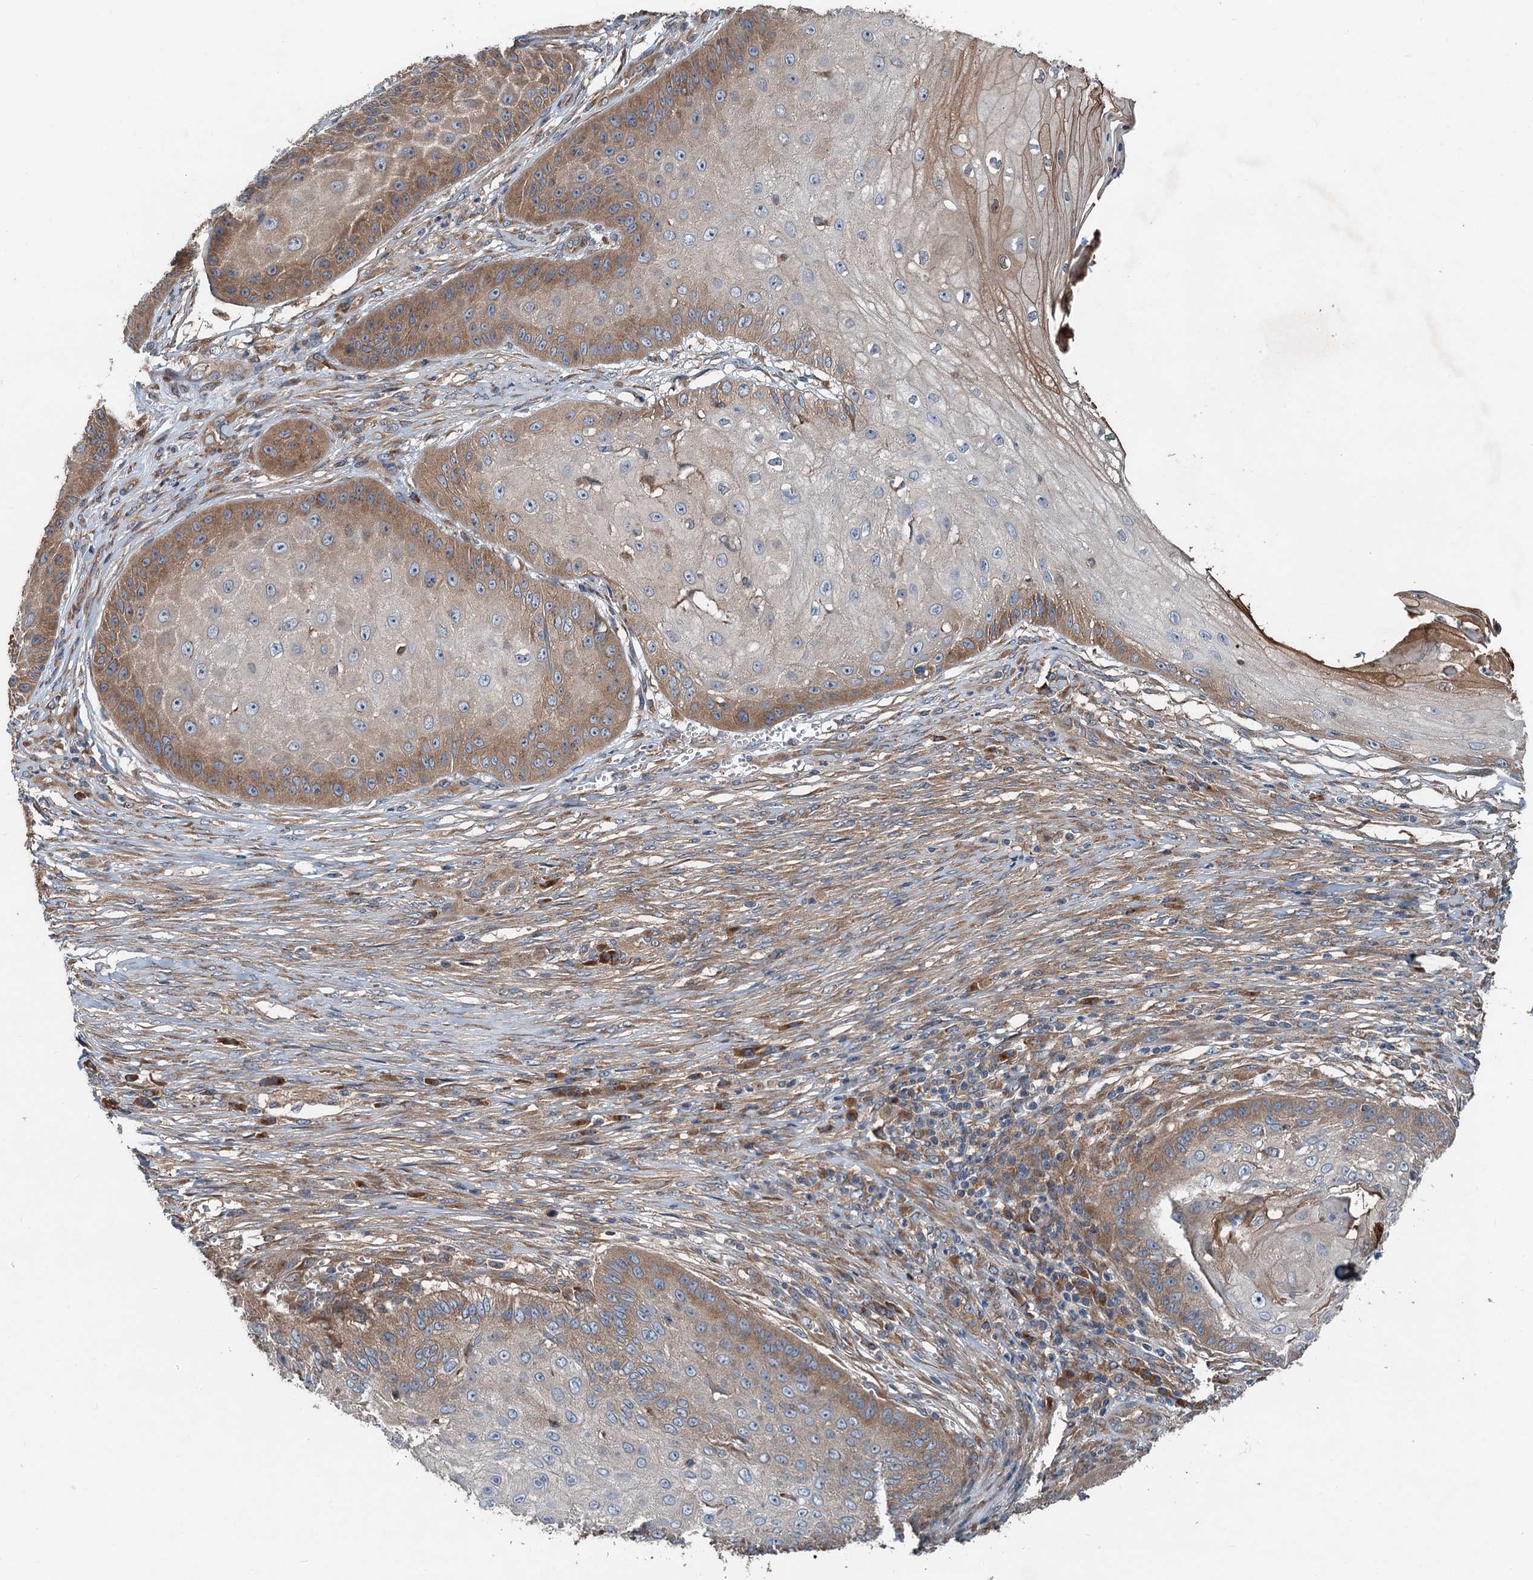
{"staining": {"intensity": "moderate", "quantity": "<25%", "location": "cytoplasmic/membranous"}, "tissue": "skin cancer", "cell_type": "Tumor cells", "image_type": "cancer", "snomed": [{"axis": "morphology", "description": "Squamous cell carcinoma, NOS"}, {"axis": "topography", "description": "Skin"}], "caption": "About <25% of tumor cells in human squamous cell carcinoma (skin) exhibit moderate cytoplasmic/membranous protein positivity as visualized by brown immunohistochemical staining.", "gene": "COG3", "patient": {"sex": "male", "age": 70}}